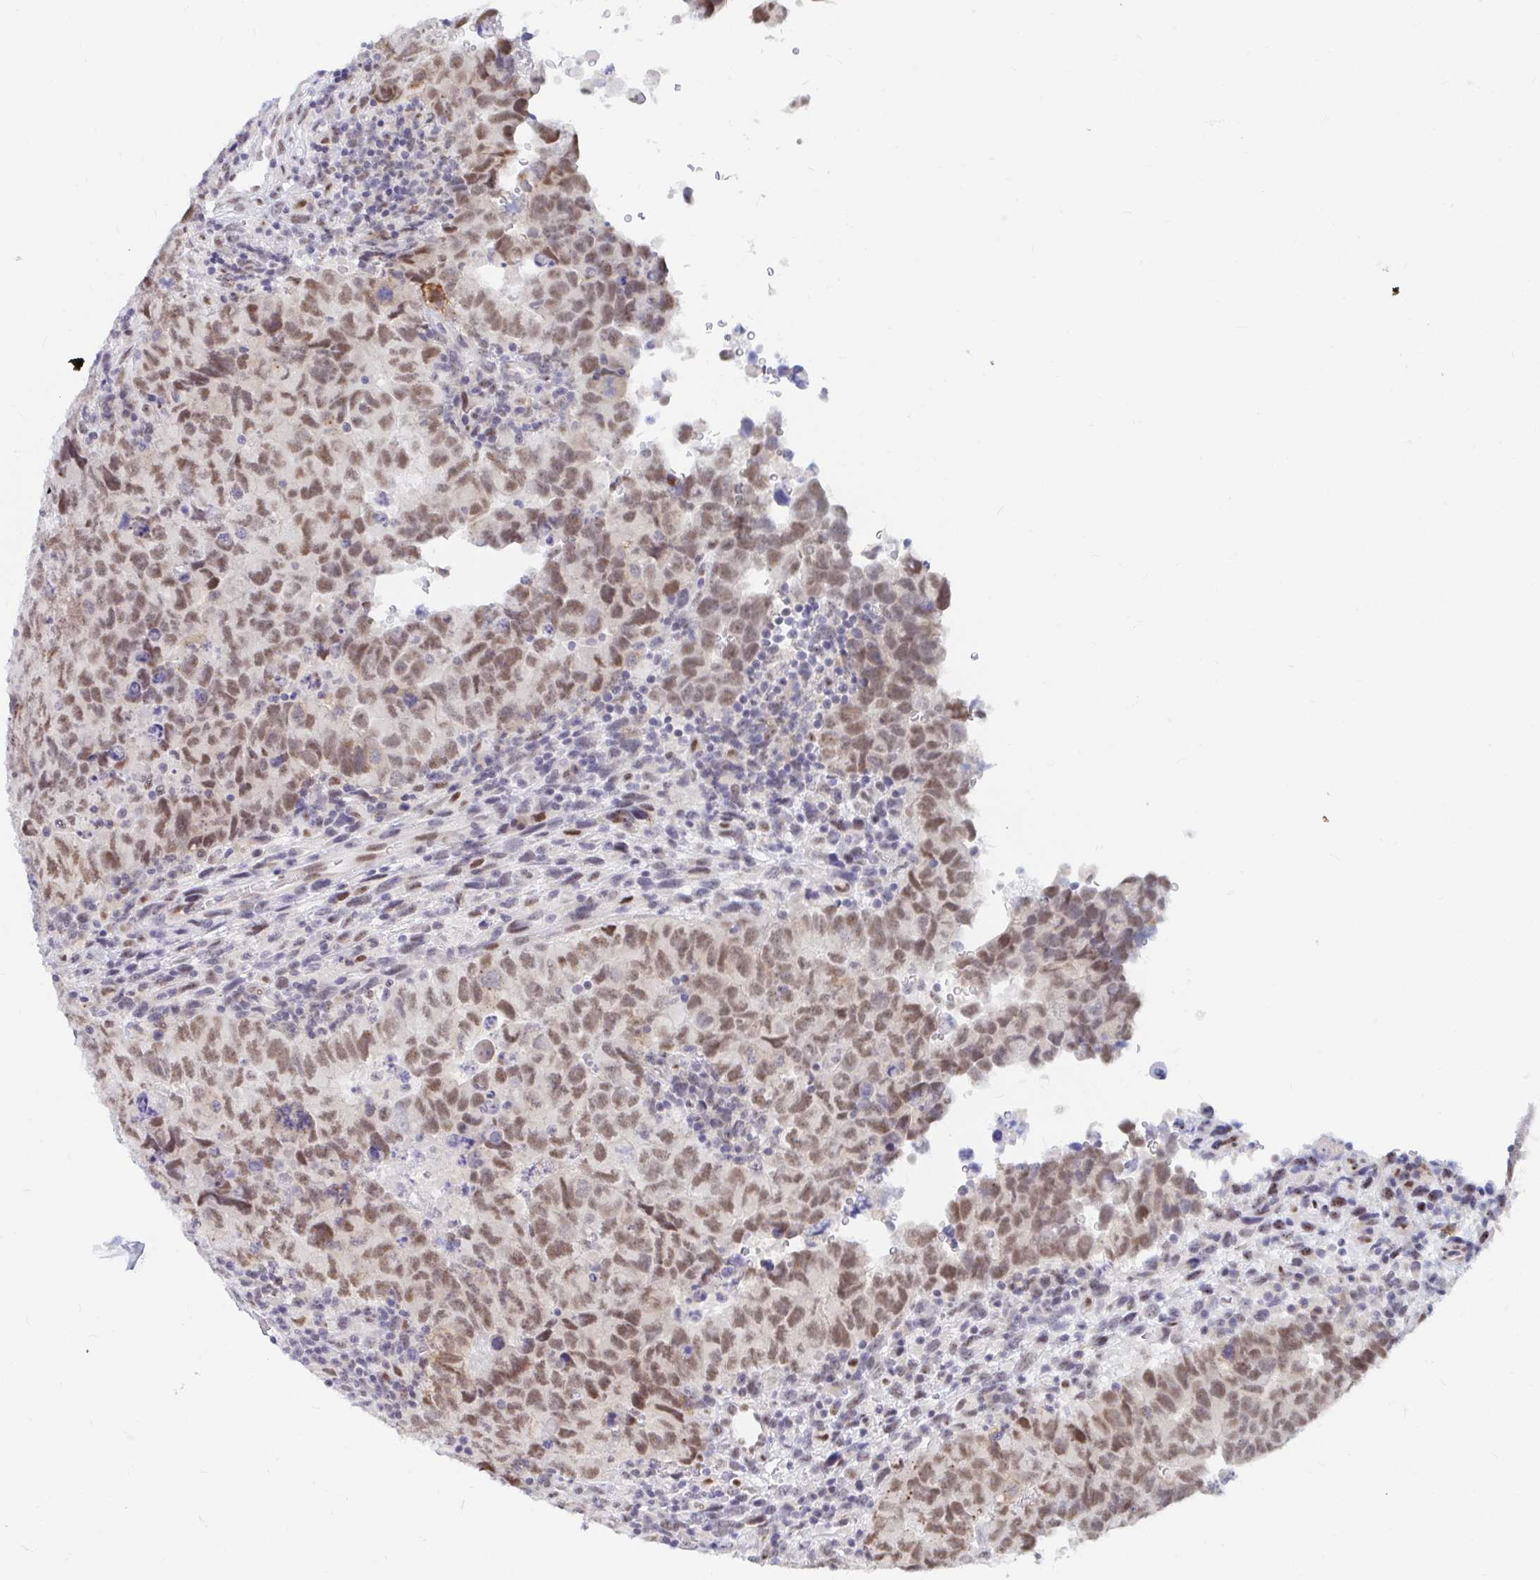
{"staining": {"intensity": "moderate", "quantity": ">75%", "location": "nuclear"}, "tissue": "testis cancer", "cell_type": "Tumor cells", "image_type": "cancer", "snomed": [{"axis": "morphology", "description": "Carcinoma, Embryonal, NOS"}, {"axis": "topography", "description": "Testis"}], "caption": "DAB immunohistochemical staining of human testis embryonal carcinoma reveals moderate nuclear protein positivity in approximately >75% of tumor cells.", "gene": "COL28A1", "patient": {"sex": "male", "age": 24}}